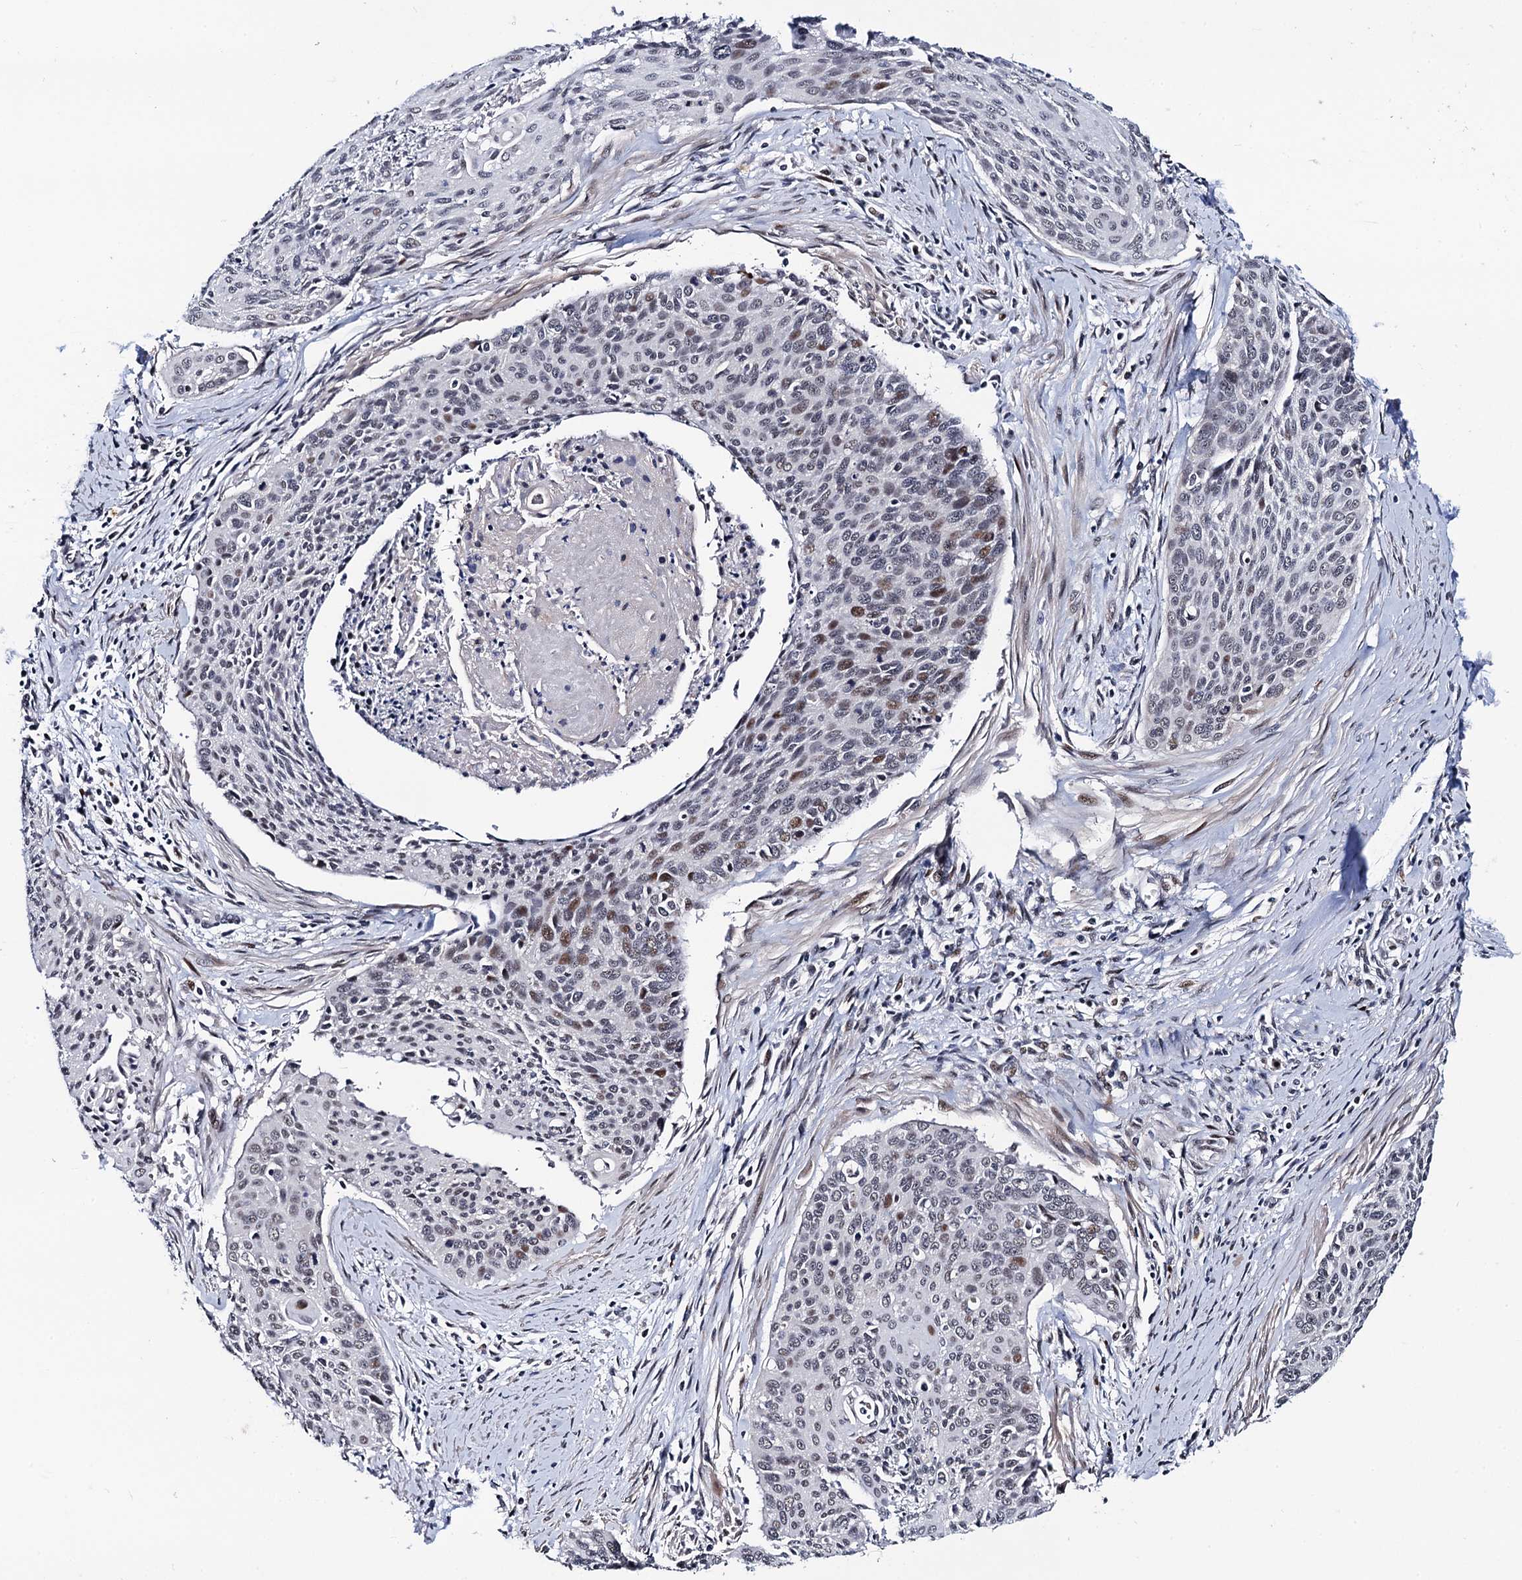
{"staining": {"intensity": "moderate", "quantity": "<25%", "location": "nuclear"}, "tissue": "cervical cancer", "cell_type": "Tumor cells", "image_type": "cancer", "snomed": [{"axis": "morphology", "description": "Squamous cell carcinoma, NOS"}, {"axis": "topography", "description": "Cervix"}], "caption": "Brown immunohistochemical staining in cervical cancer demonstrates moderate nuclear expression in approximately <25% of tumor cells.", "gene": "FAM222A", "patient": {"sex": "female", "age": 55}}